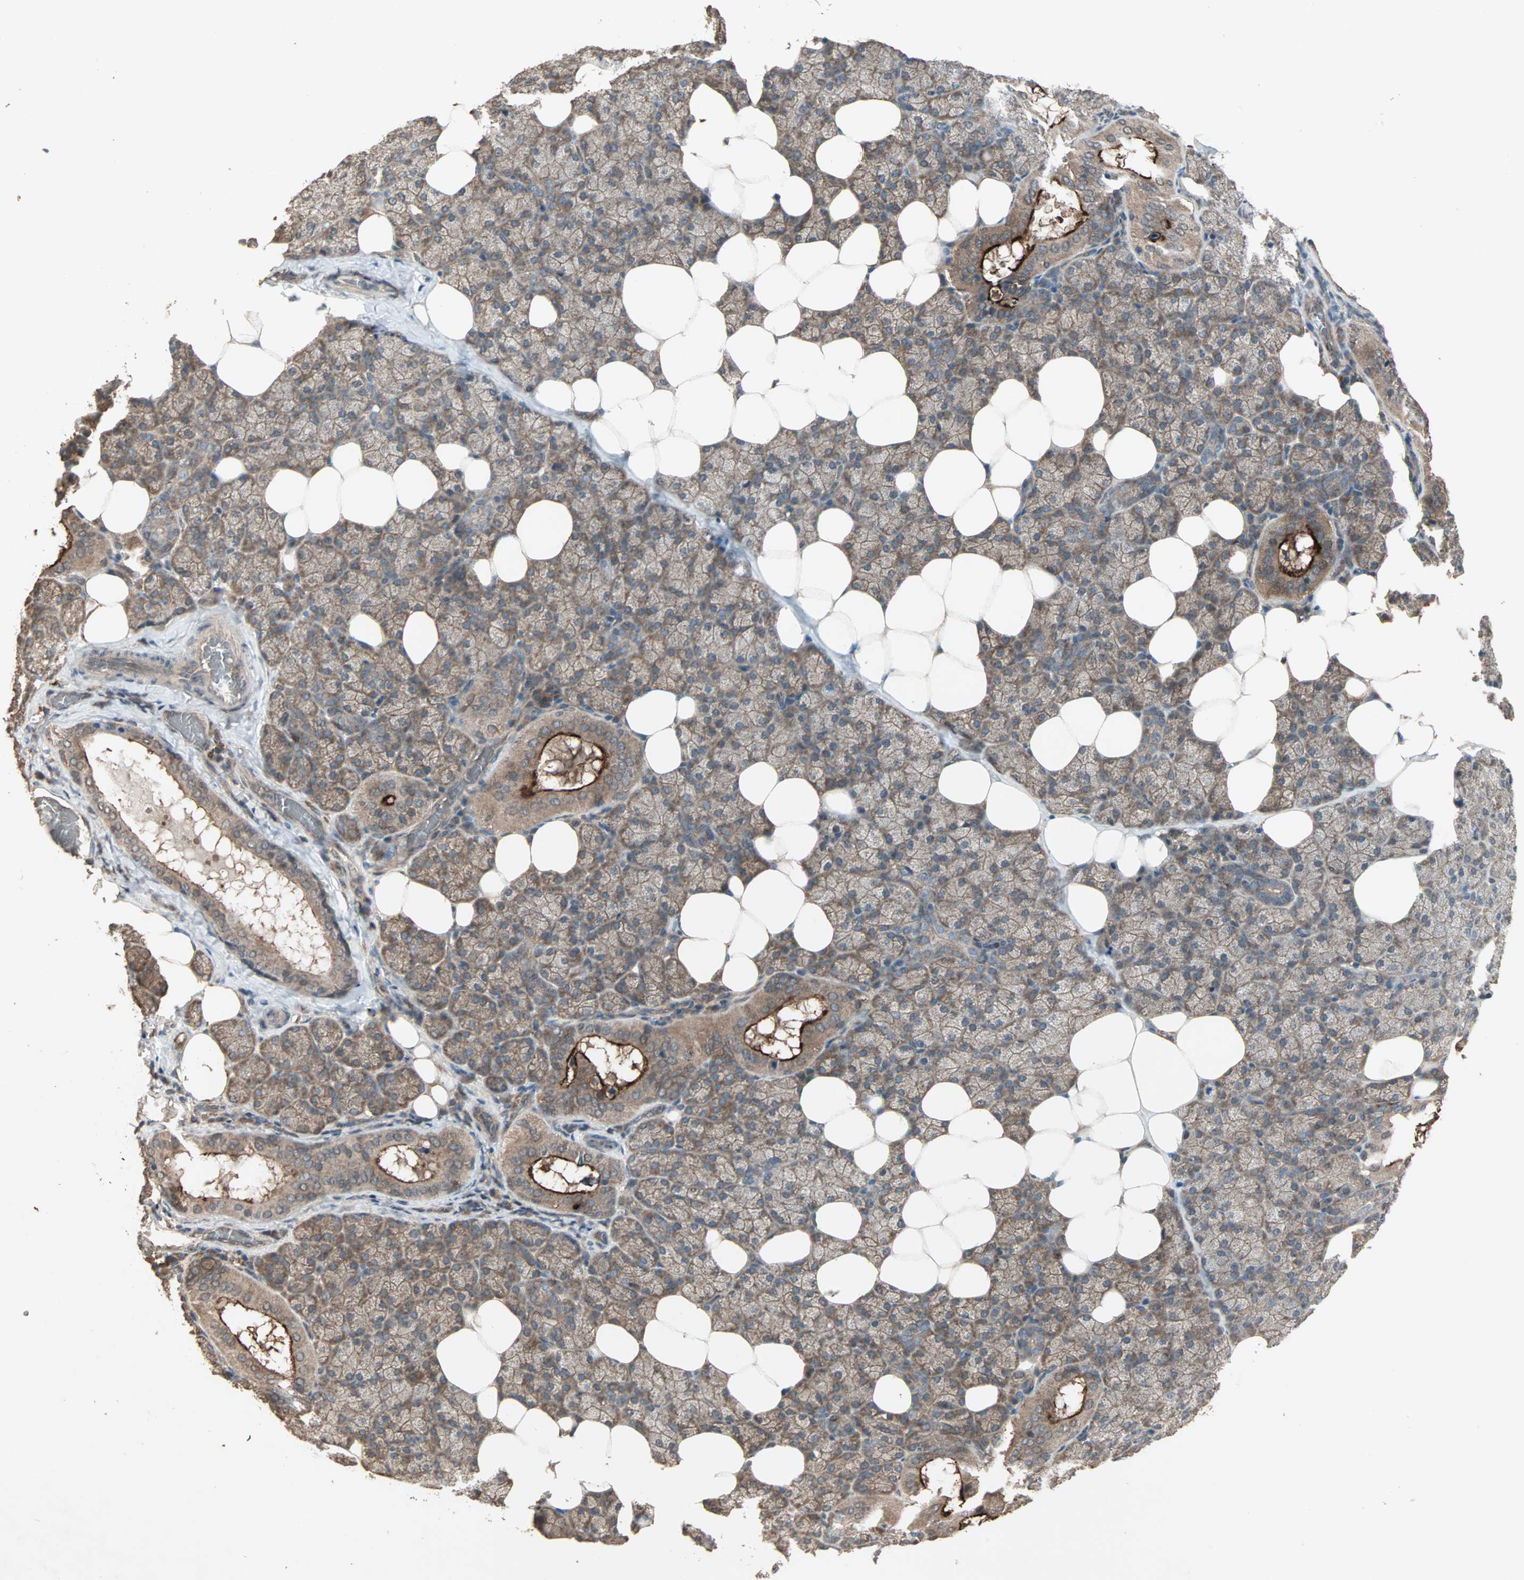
{"staining": {"intensity": "moderate", "quantity": ">75%", "location": "cytoplasmic/membranous"}, "tissue": "salivary gland", "cell_type": "Glandular cells", "image_type": "normal", "snomed": [{"axis": "morphology", "description": "Normal tissue, NOS"}, {"axis": "topography", "description": "Lymph node"}, {"axis": "topography", "description": "Salivary gland"}], "caption": "This is a histology image of IHC staining of normal salivary gland, which shows moderate staining in the cytoplasmic/membranous of glandular cells.", "gene": "UBAC1", "patient": {"sex": "male", "age": 8}}